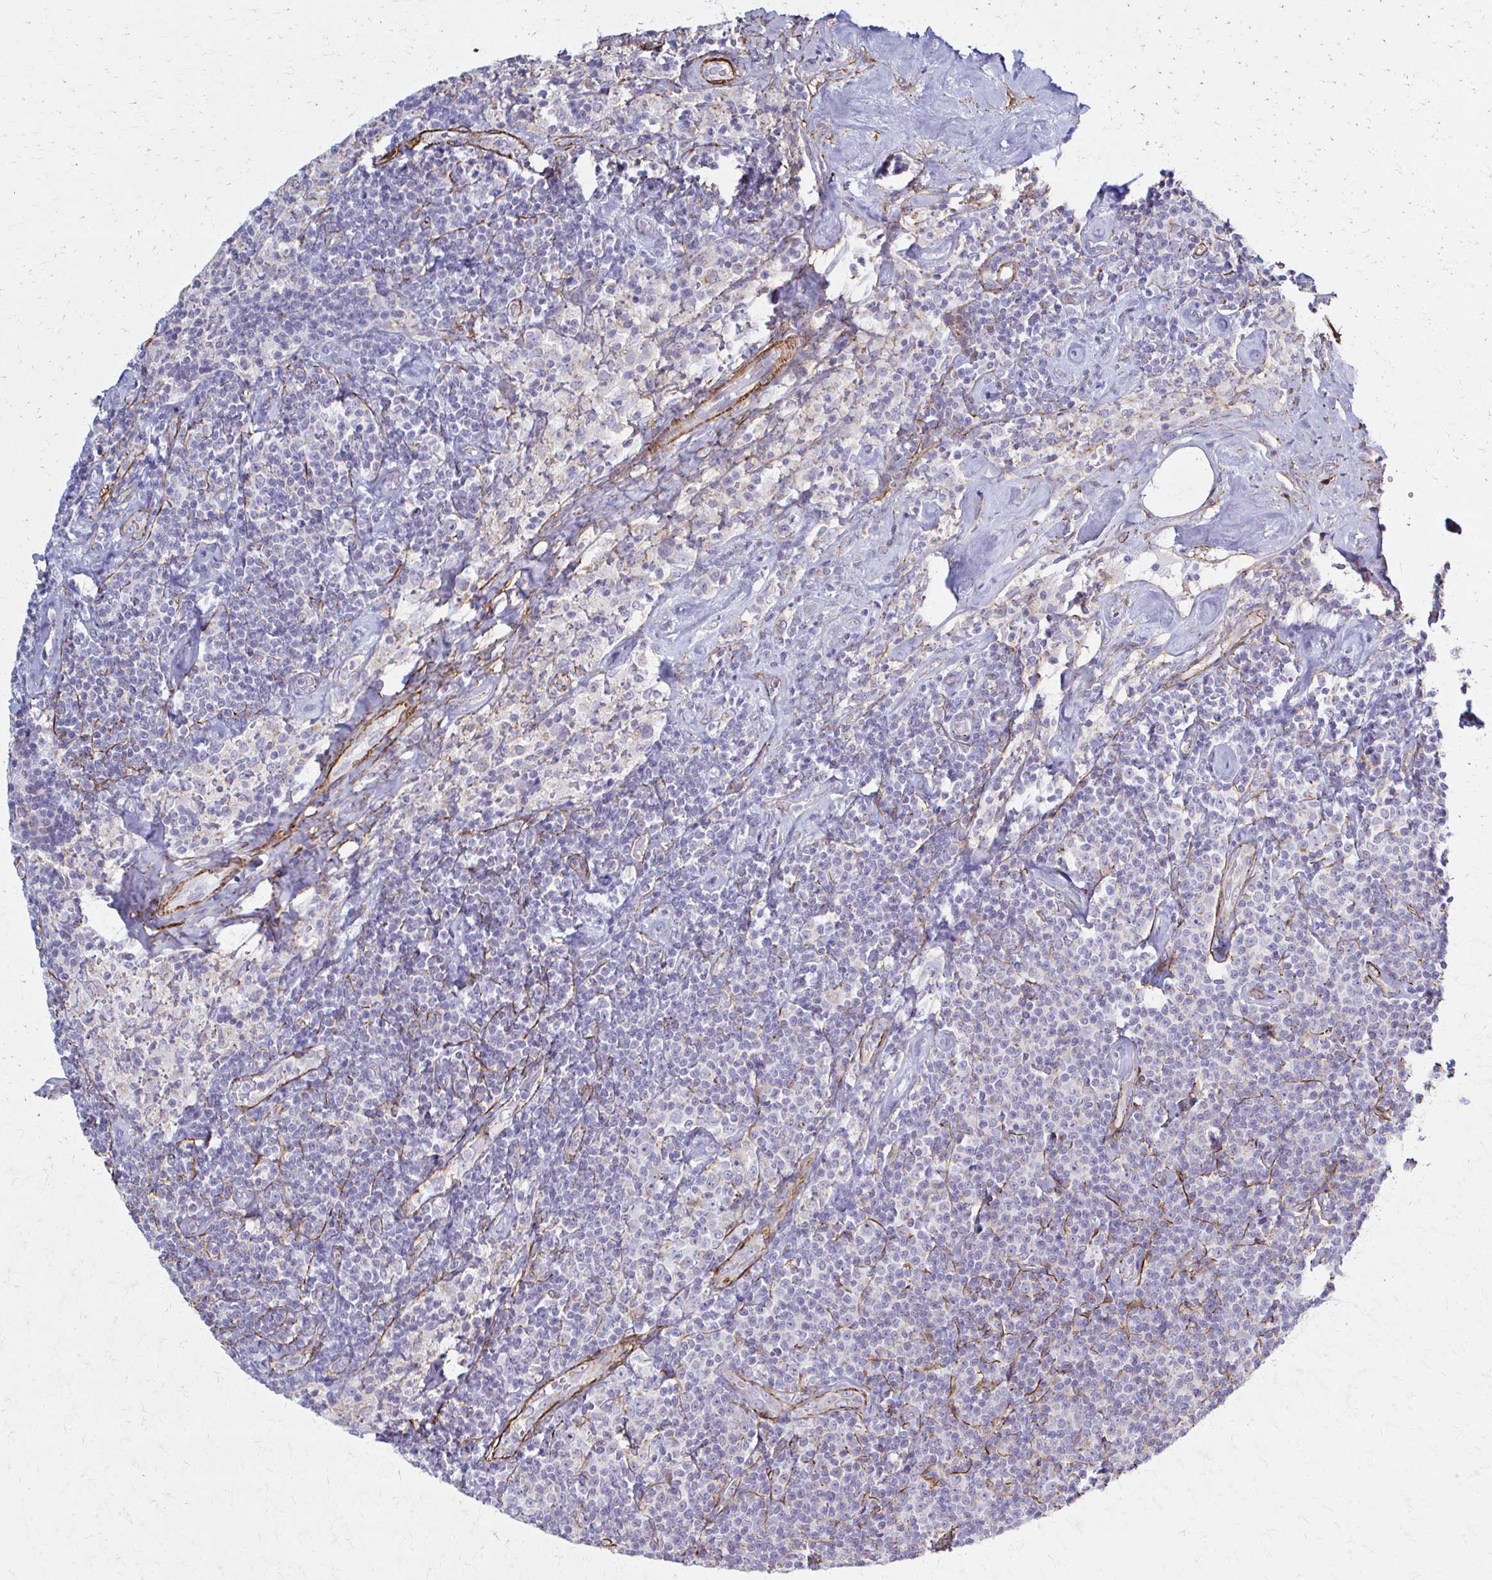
{"staining": {"intensity": "negative", "quantity": "none", "location": "none"}, "tissue": "lymphoma", "cell_type": "Tumor cells", "image_type": "cancer", "snomed": [{"axis": "morphology", "description": "Malignant lymphoma, non-Hodgkin's type, Low grade"}, {"axis": "topography", "description": "Lymph node"}], "caption": "A micrograph of human lymphoma is negative for staining in tumor cells.", "gene": "TIMMDC1", "patient": {"sex": "male", "age": 81}}